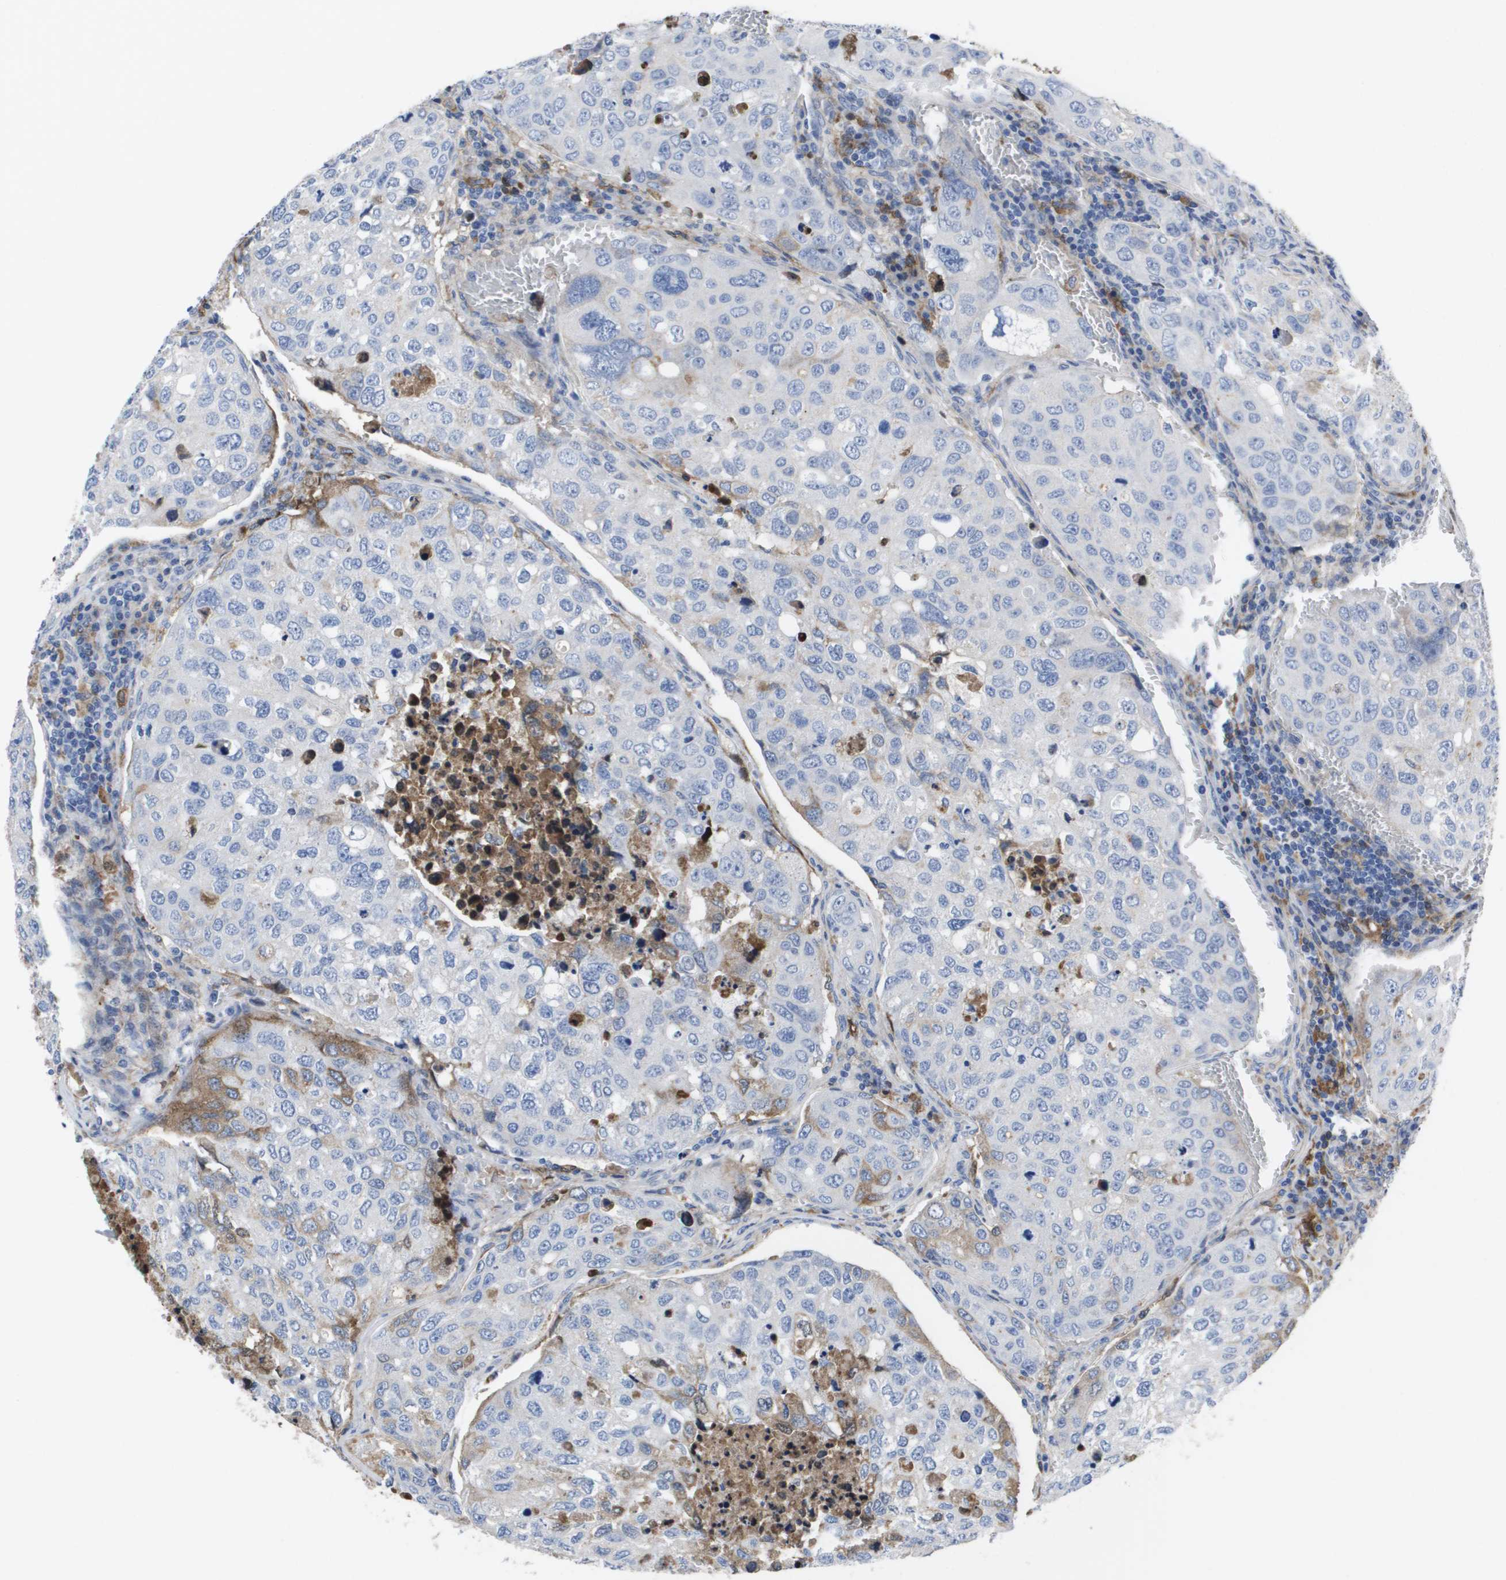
{"staining": {"intensity": "negative", "quantity": "none", "location": "none"}, "tissue": "urothelial cancer", "cell_type": "Tumor cells", "image_type": "cancer", "snomed": [{"axis": "morphology", "description": "Urothelial carcinoma, High grade"}, {"axis": "topography", "description": "Lymph node"}, {"axis": "topography", "description": "Urinary bladder"}], "caption": "The photomicrograph demonstrates no significant staining in tumor cells of high-grade urothelial carcinoma.", "gene": "SERPINC1", "patient": {"sex": "male", "age": 51}}